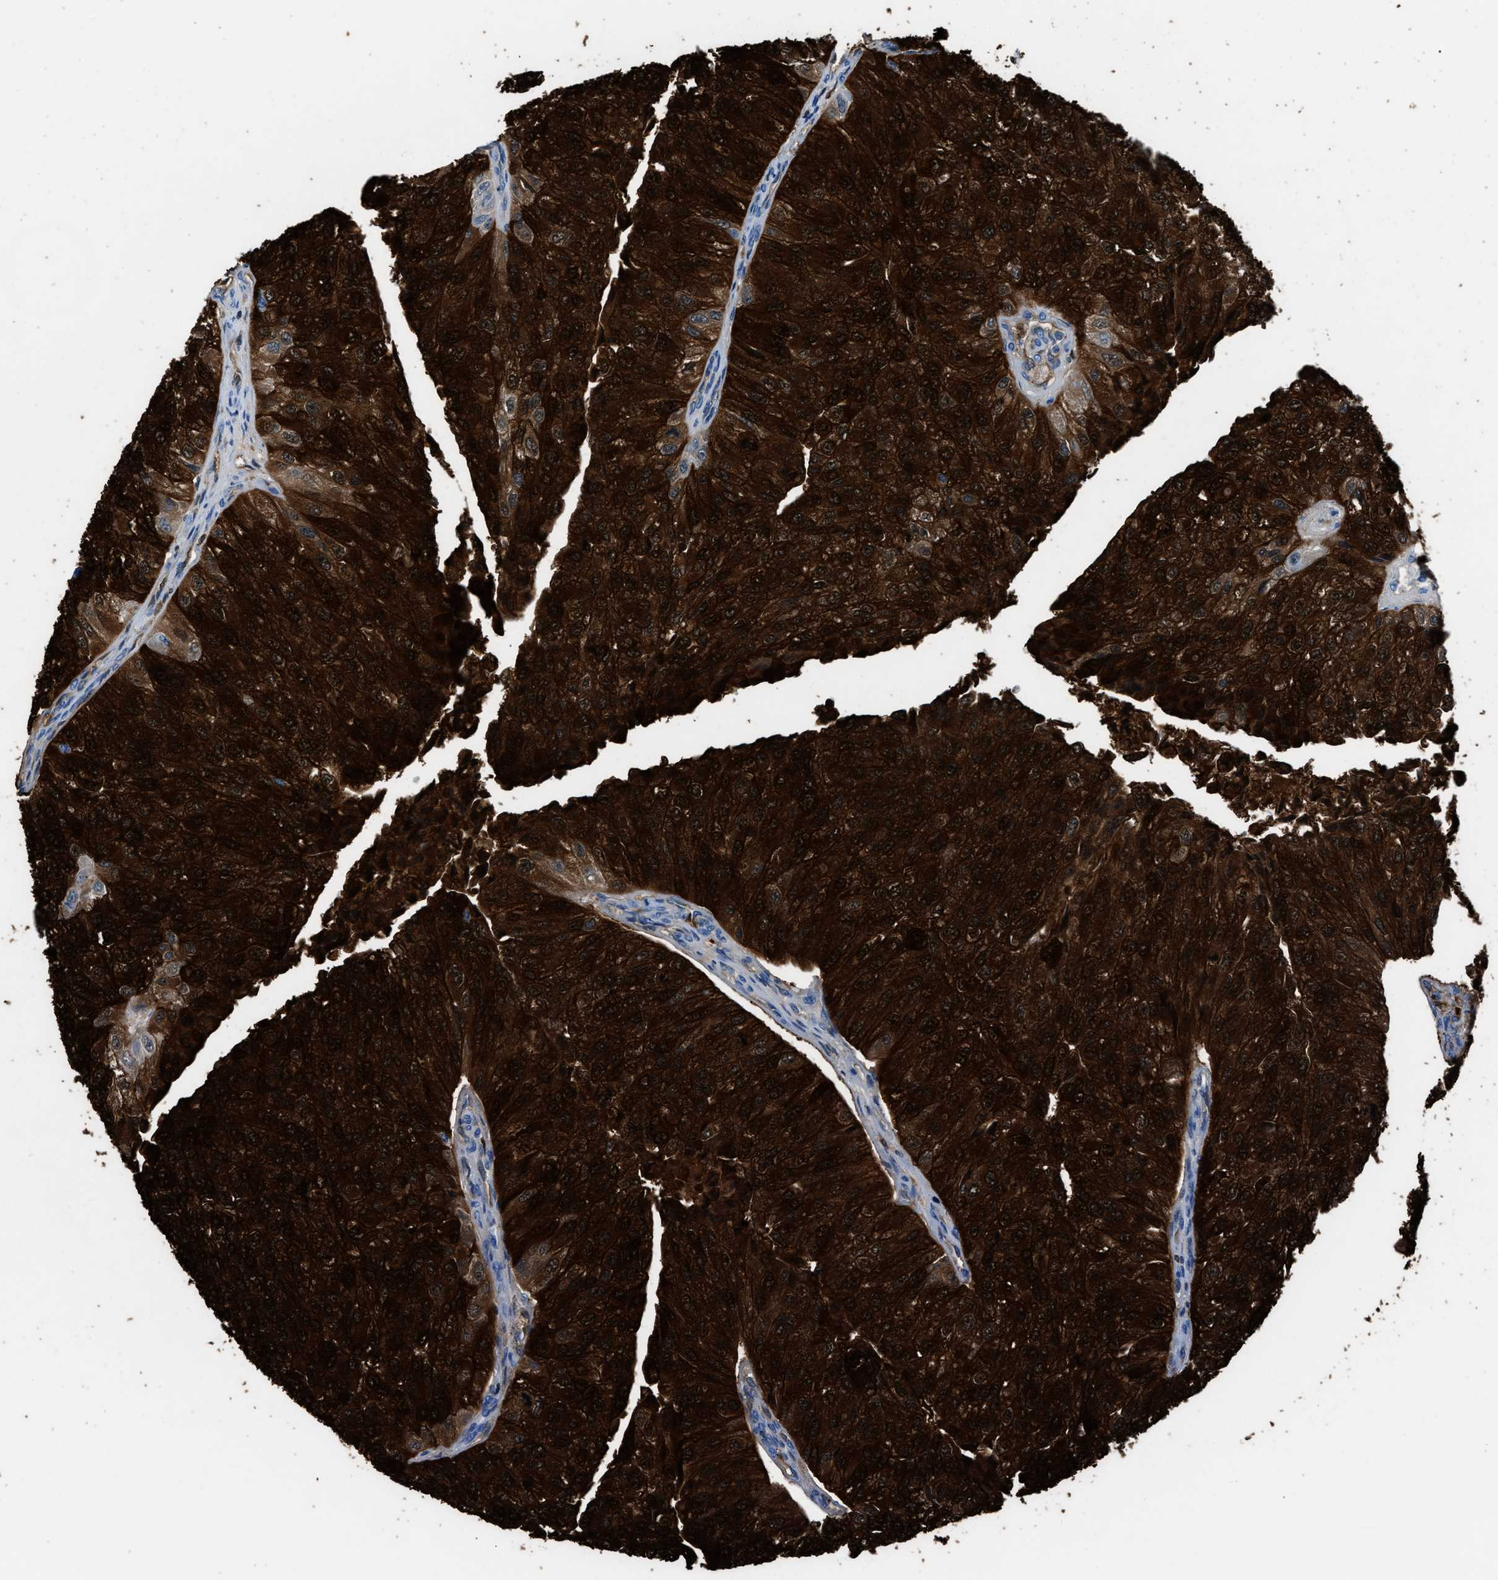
{"staining": {"intensity": "strong", "quantity": ">75%", "location": "cytoplasmic/membranous,nuclear"}, "tissue": "urothelial cancer", "cell_type": "Tumor cells", "image_type": "cancer", "snomed": [{"axis": "morphology", "description": "Urothelial carcinoma, High grade"}, {"axis": "topography", "description": "Kidney"}, {"axis": "topography", "description": "Urinary bladder"}], "caption": "The photomicrograph demonstrates staining of urothelial carcinoma (high-grade), revealing strong cytoplasmic/membranous and nuclear protein staining (brown color) within tumor cells.", "gene": "S100P", "patient": {"sex": "male", "age": 77}}